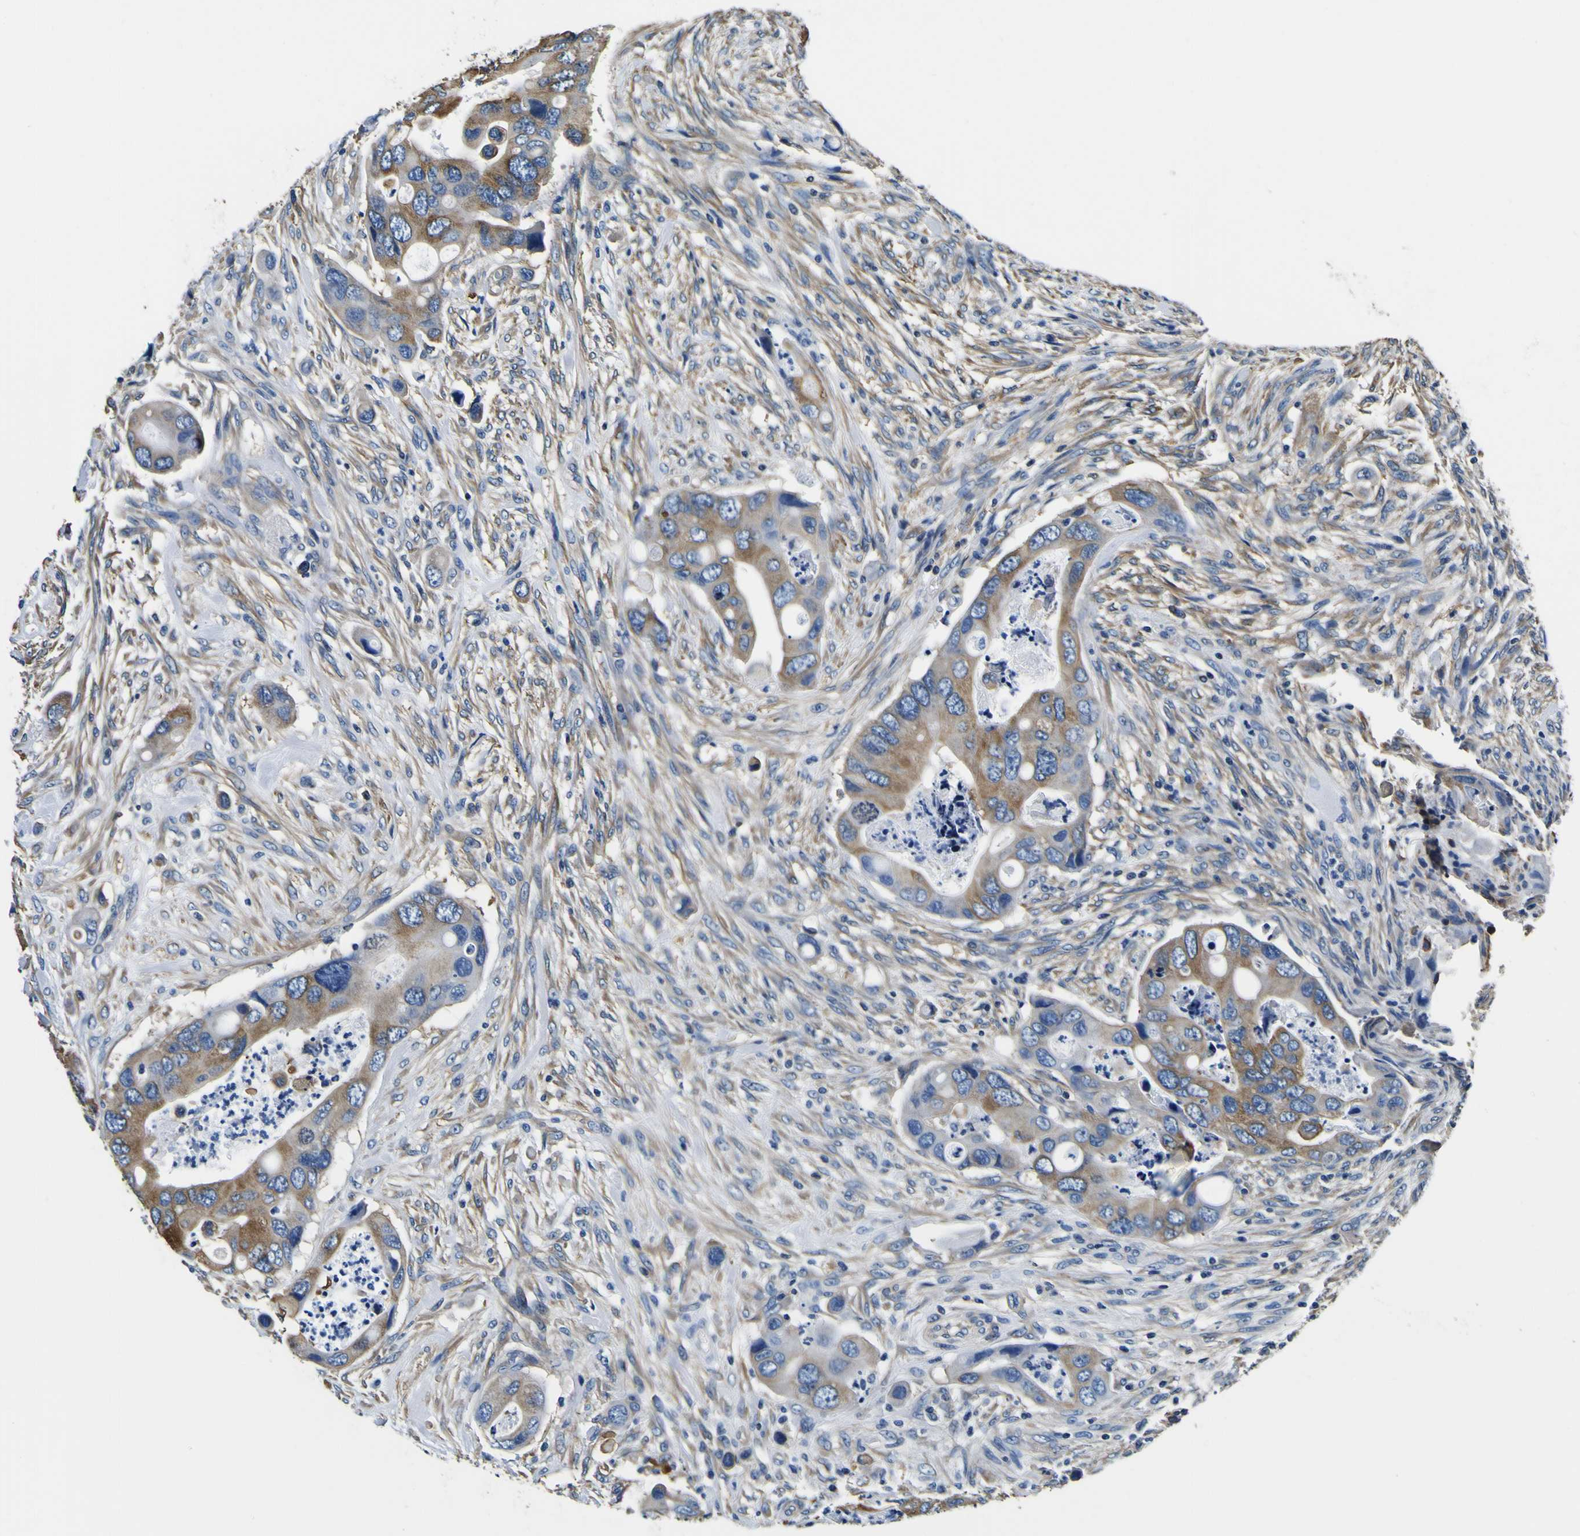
{"staining": {"intensity": "weak", "quantity": ">75%", "location": "cytoplasmic/membranous"}, "tissue": "colorectal cancer", "cell_type": "Tumor cells", "image_type": "cancer", "snomed": [{"axis": "morphology", "description": "Adenocarcinoma, NOS"}, {"axis": "topography", "description": "Rectum"}], "caption": "Tumor cells demonstrate low levels of weak cytoplasmic/membranous positivity in about >75% of cells in human colorectal adenocarcinoma.", "gene": "TUBA1B", "patient": {"sex": "female", "age": 57}}